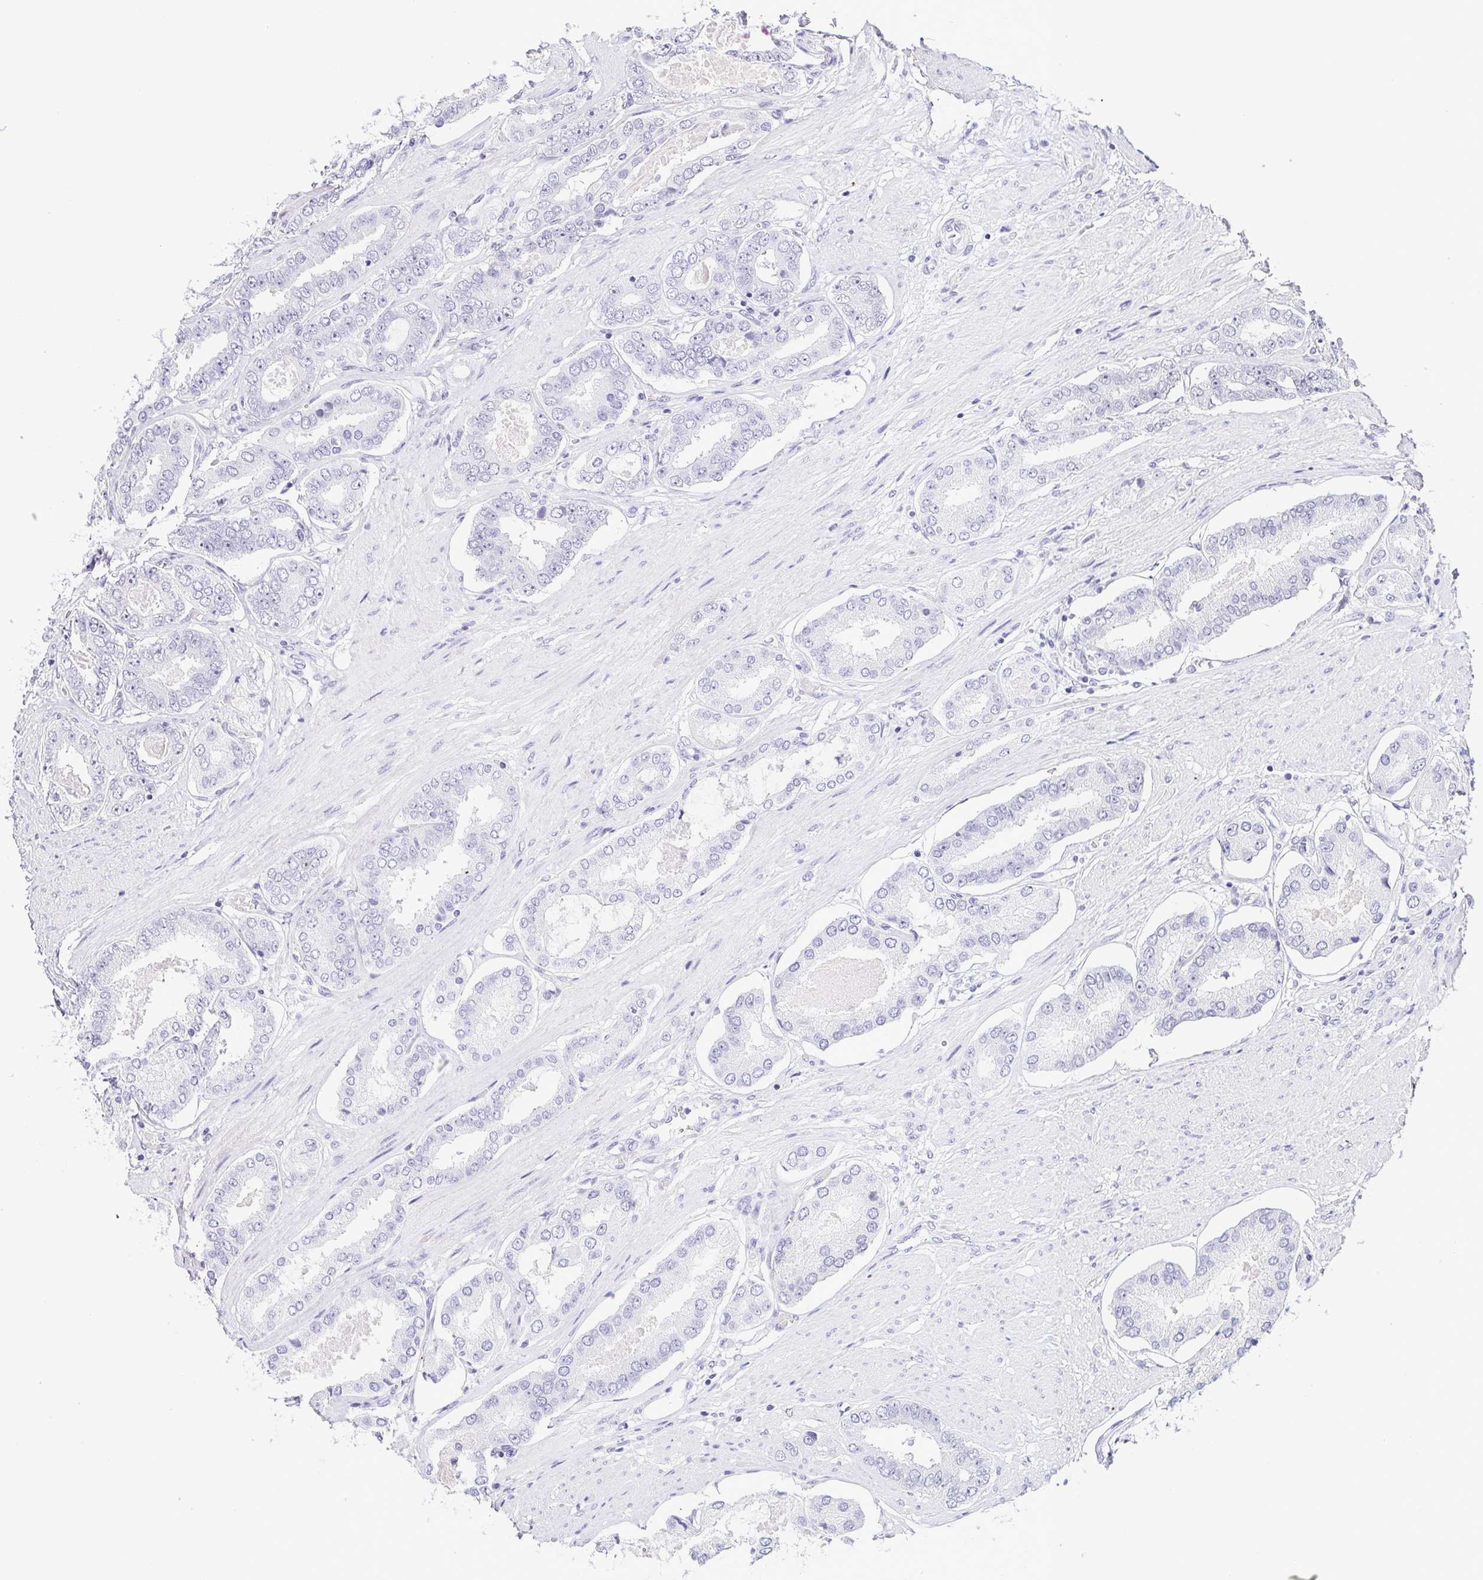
{"staining": {"intensity": "negative", "quantity": "none", "location": "none"}, "tissue": "prostate cancer", "cell_type": "Tumor cells", "image_type": "cancer", "snomed": [{"axis": "morphology", "description": "Adenocarcinoma, High grade"}, {"axis": "topography", "description": "Prostate"}], "caption": "A micrograph of human prostate cancer is negative for staining in tumor cells.", "gene": "TCF3", "patient": {"sex": "male", "age": 63}}